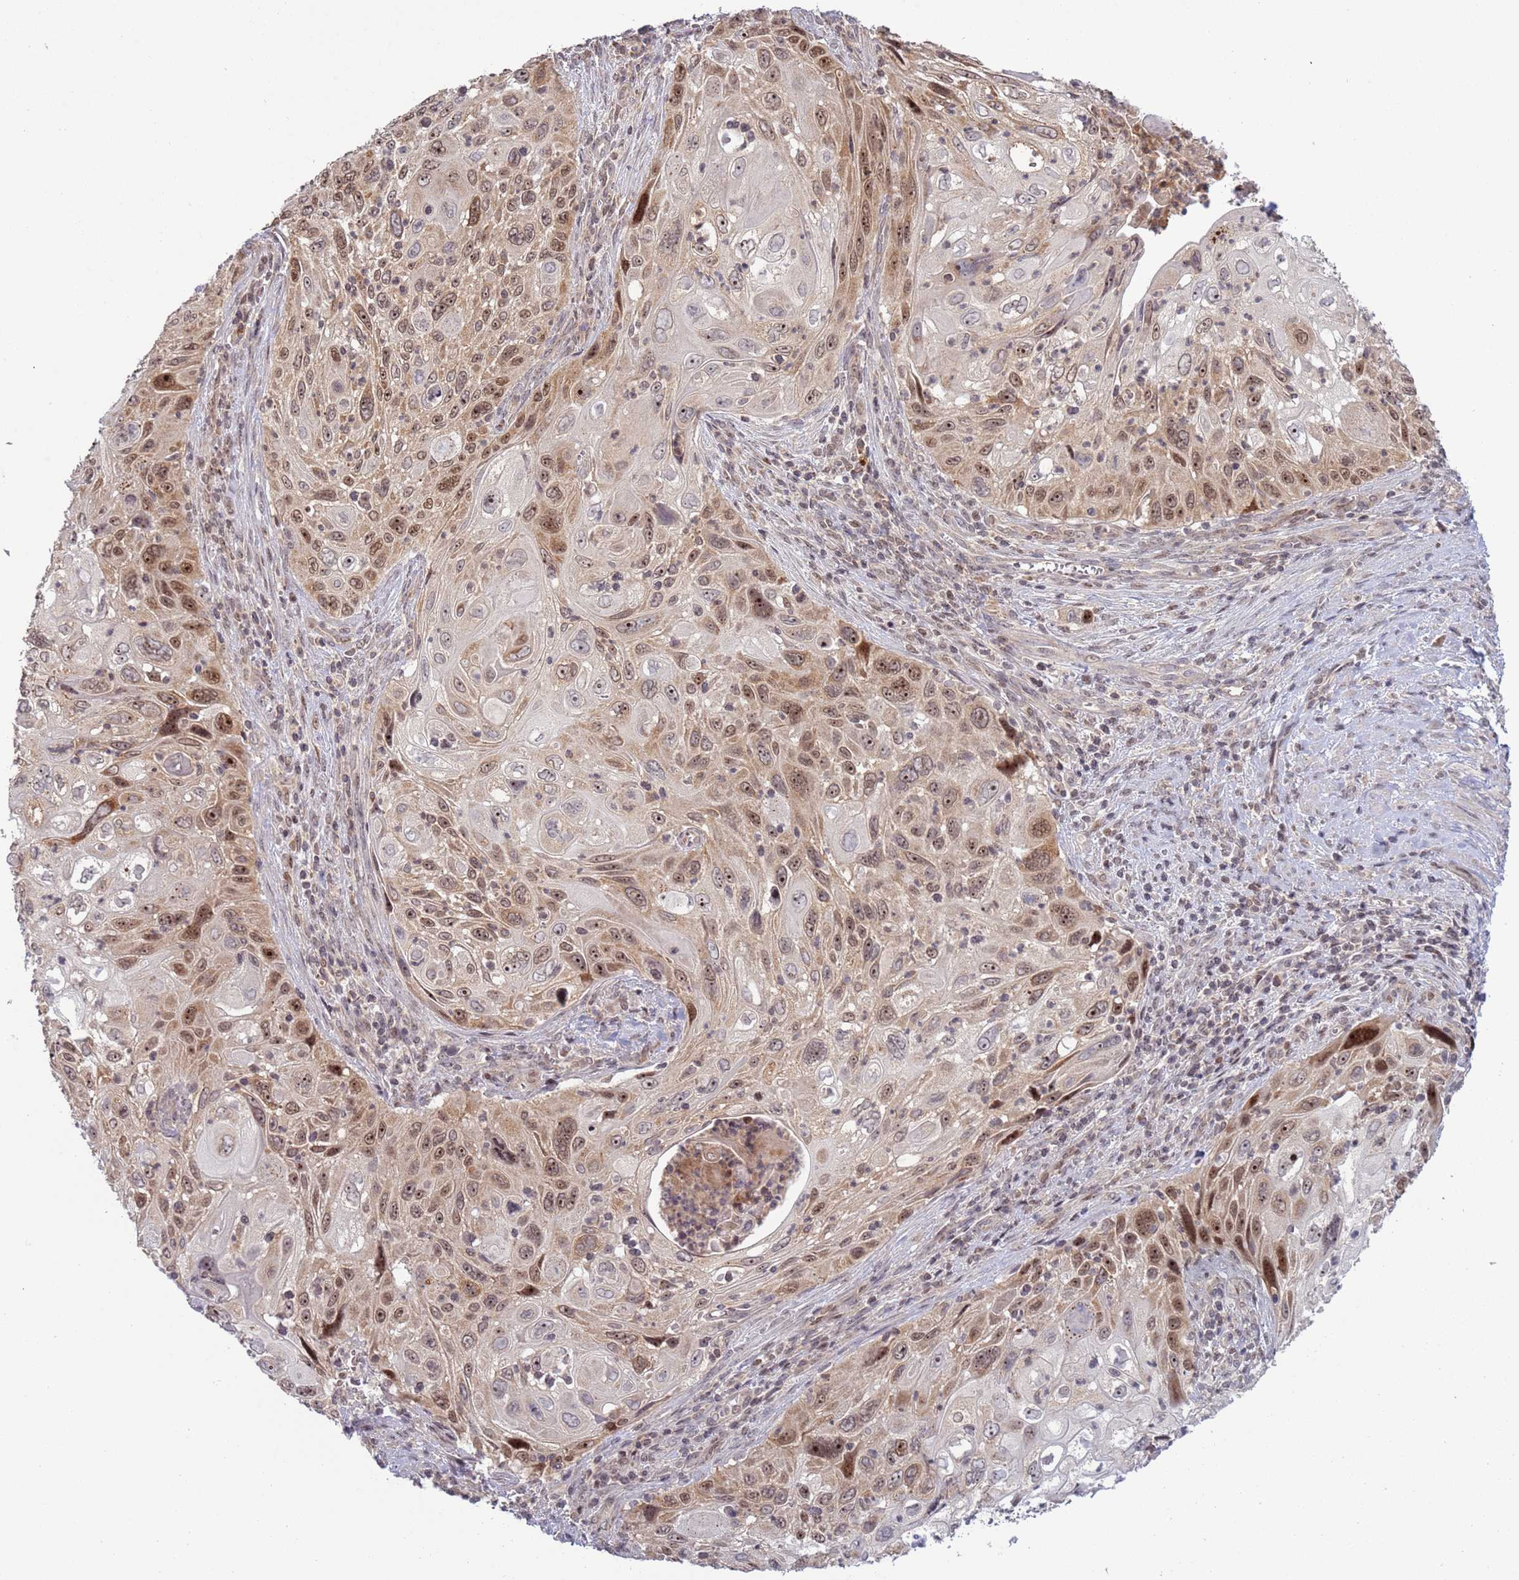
{"staining": {"intensity": "moderate", "quantity": ">75%", "location": "nuclear"}, "tissue": "cervical cancer", "cell_type": "Tumor cells", "image_type": "cancer", "snomed": [{"axis": "morphology", "description": "Squamous cell carcinoma, NOS"}, {"axis": "topography", "description": "Cervix"}], "caption": "Protein expression analysis of human cervical squamous cell carcinoma reveals moderate nuclear expression in about >75% of tumor cells.", "gene": "RCOR2", "patient": {"sex": "female", "age": 70}}